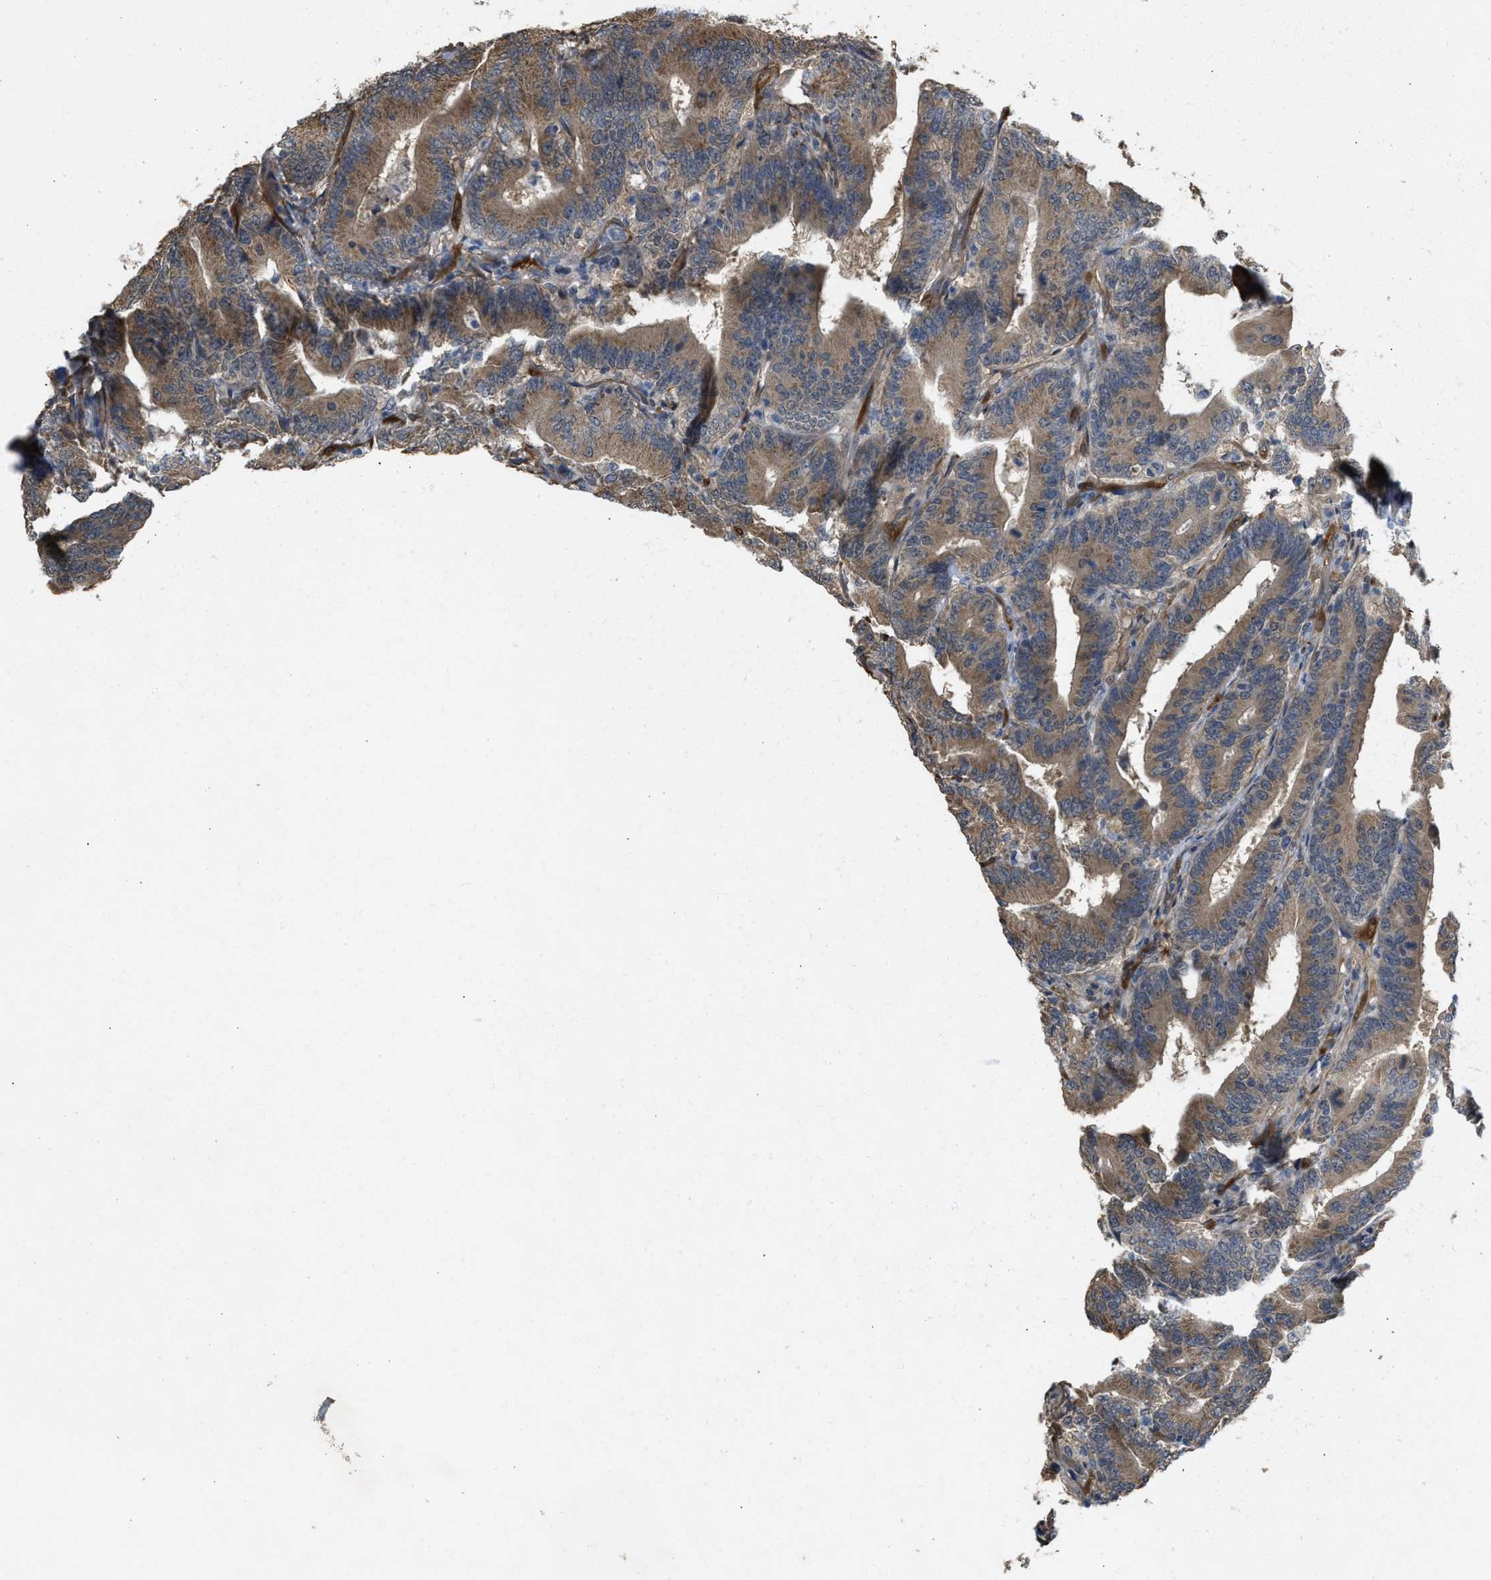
{"staining": {"intensity": "moderate", "quantity": ">75%", "location": "cytoplasmic/membranous"}, "tissue": "colorectal cancer", "cell_type": "Tumor cells", "image_type": "cancer", "snomed": [{"axis": "morphology", "description": "Adenocarcinoma, NOS"}, {"axis": "topography", "description": "Colon"}], "caption": "Protein staining of colorectal cancer tissue demonstrates moderate cytoplasmic/membranous positivity in about >75% of tumor cells.", "gene": "BAG3", "patient": {"sex": "female", "age": 66}}